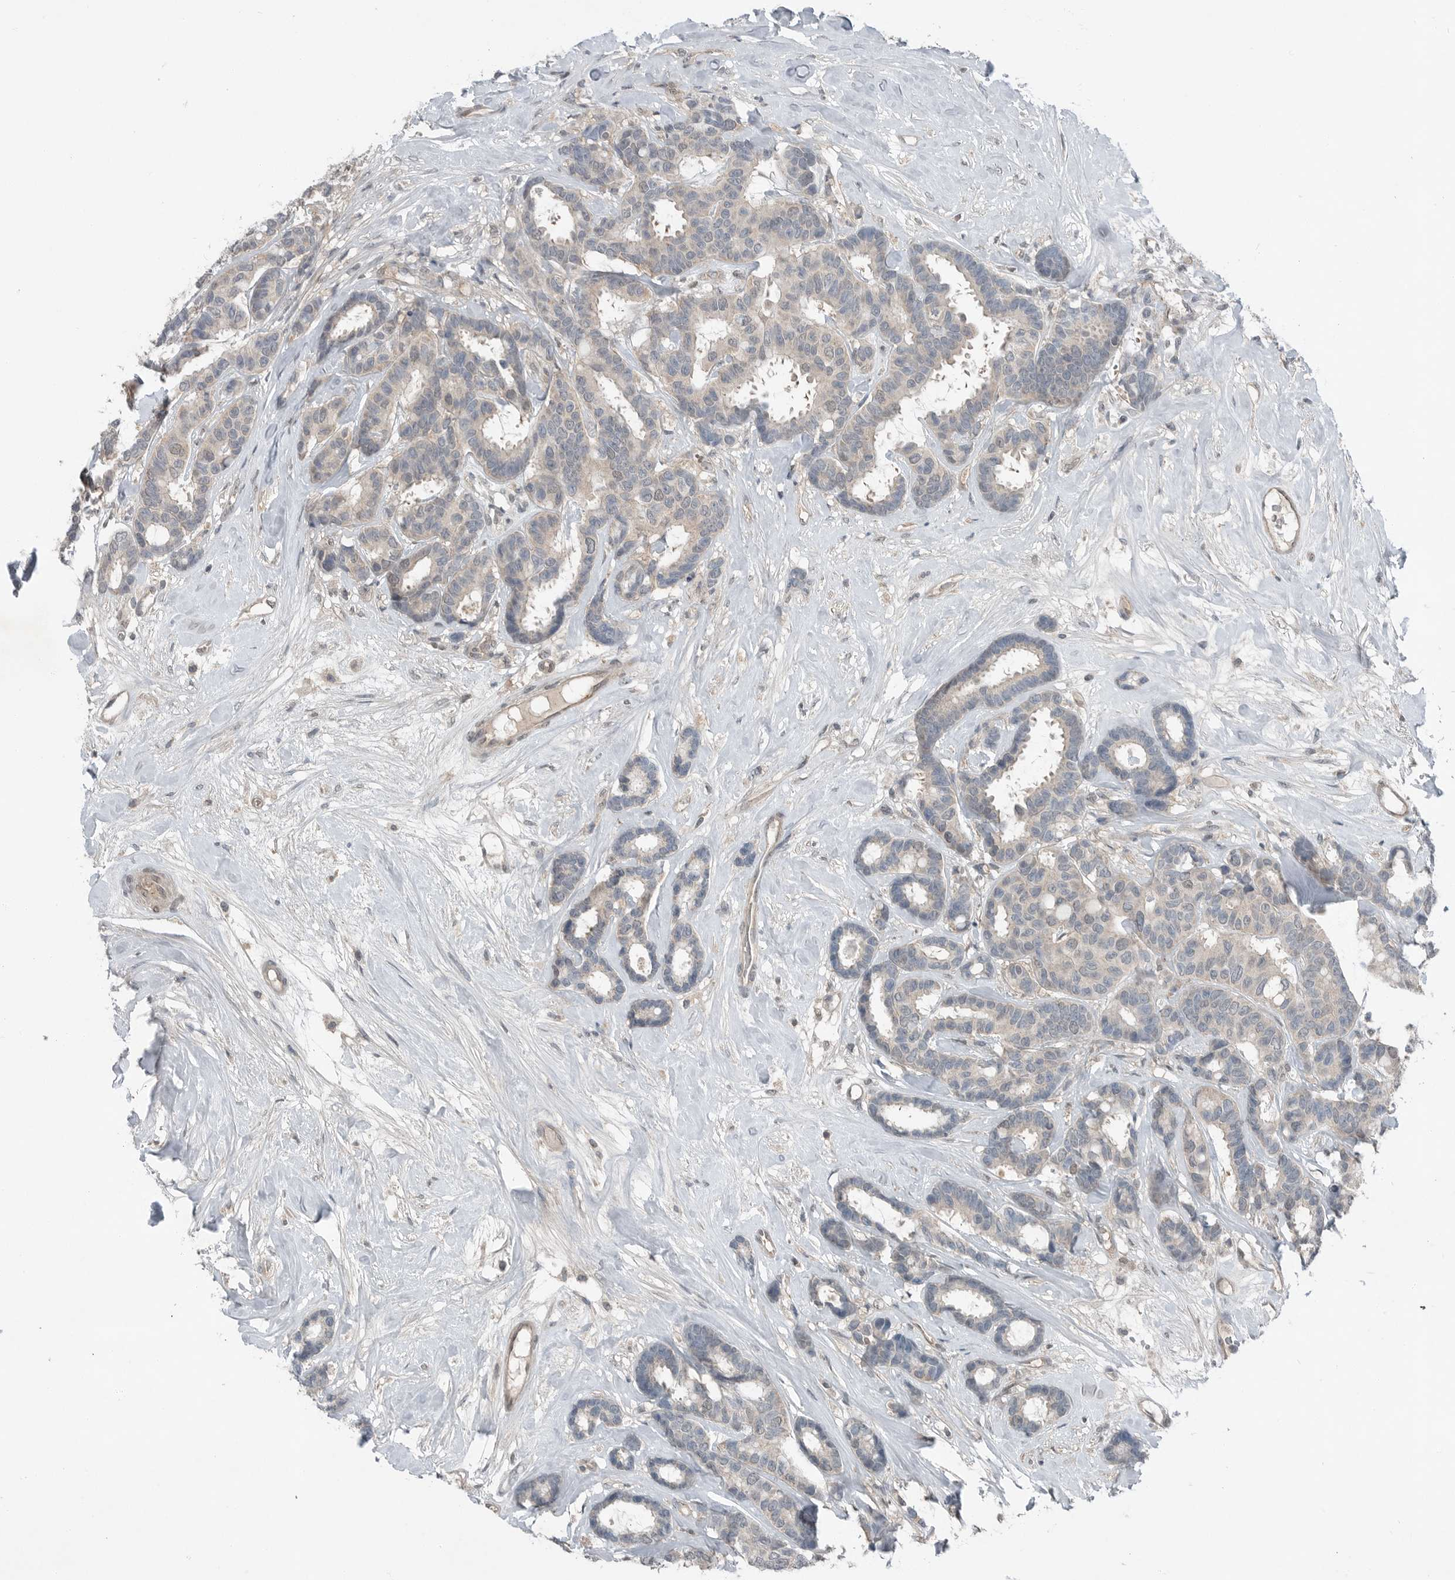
{"staining": {"intensity": "negative", "quantity": "none", "location": "none"}, "tissue": "breast cancer", "cell_type": "Tumor cells", "image_type": "cancer", "snomed": [{"axis": "morphology", "description": "Duct carcinoma"}, {"axis": "topography", "description": "Breast"}], "caption": "Micrograph shows no protein positivity in tumor cells of breast cancer tissue.", "gene": "MFAP3L", "patient": {"sex": "female", "age": 87}}